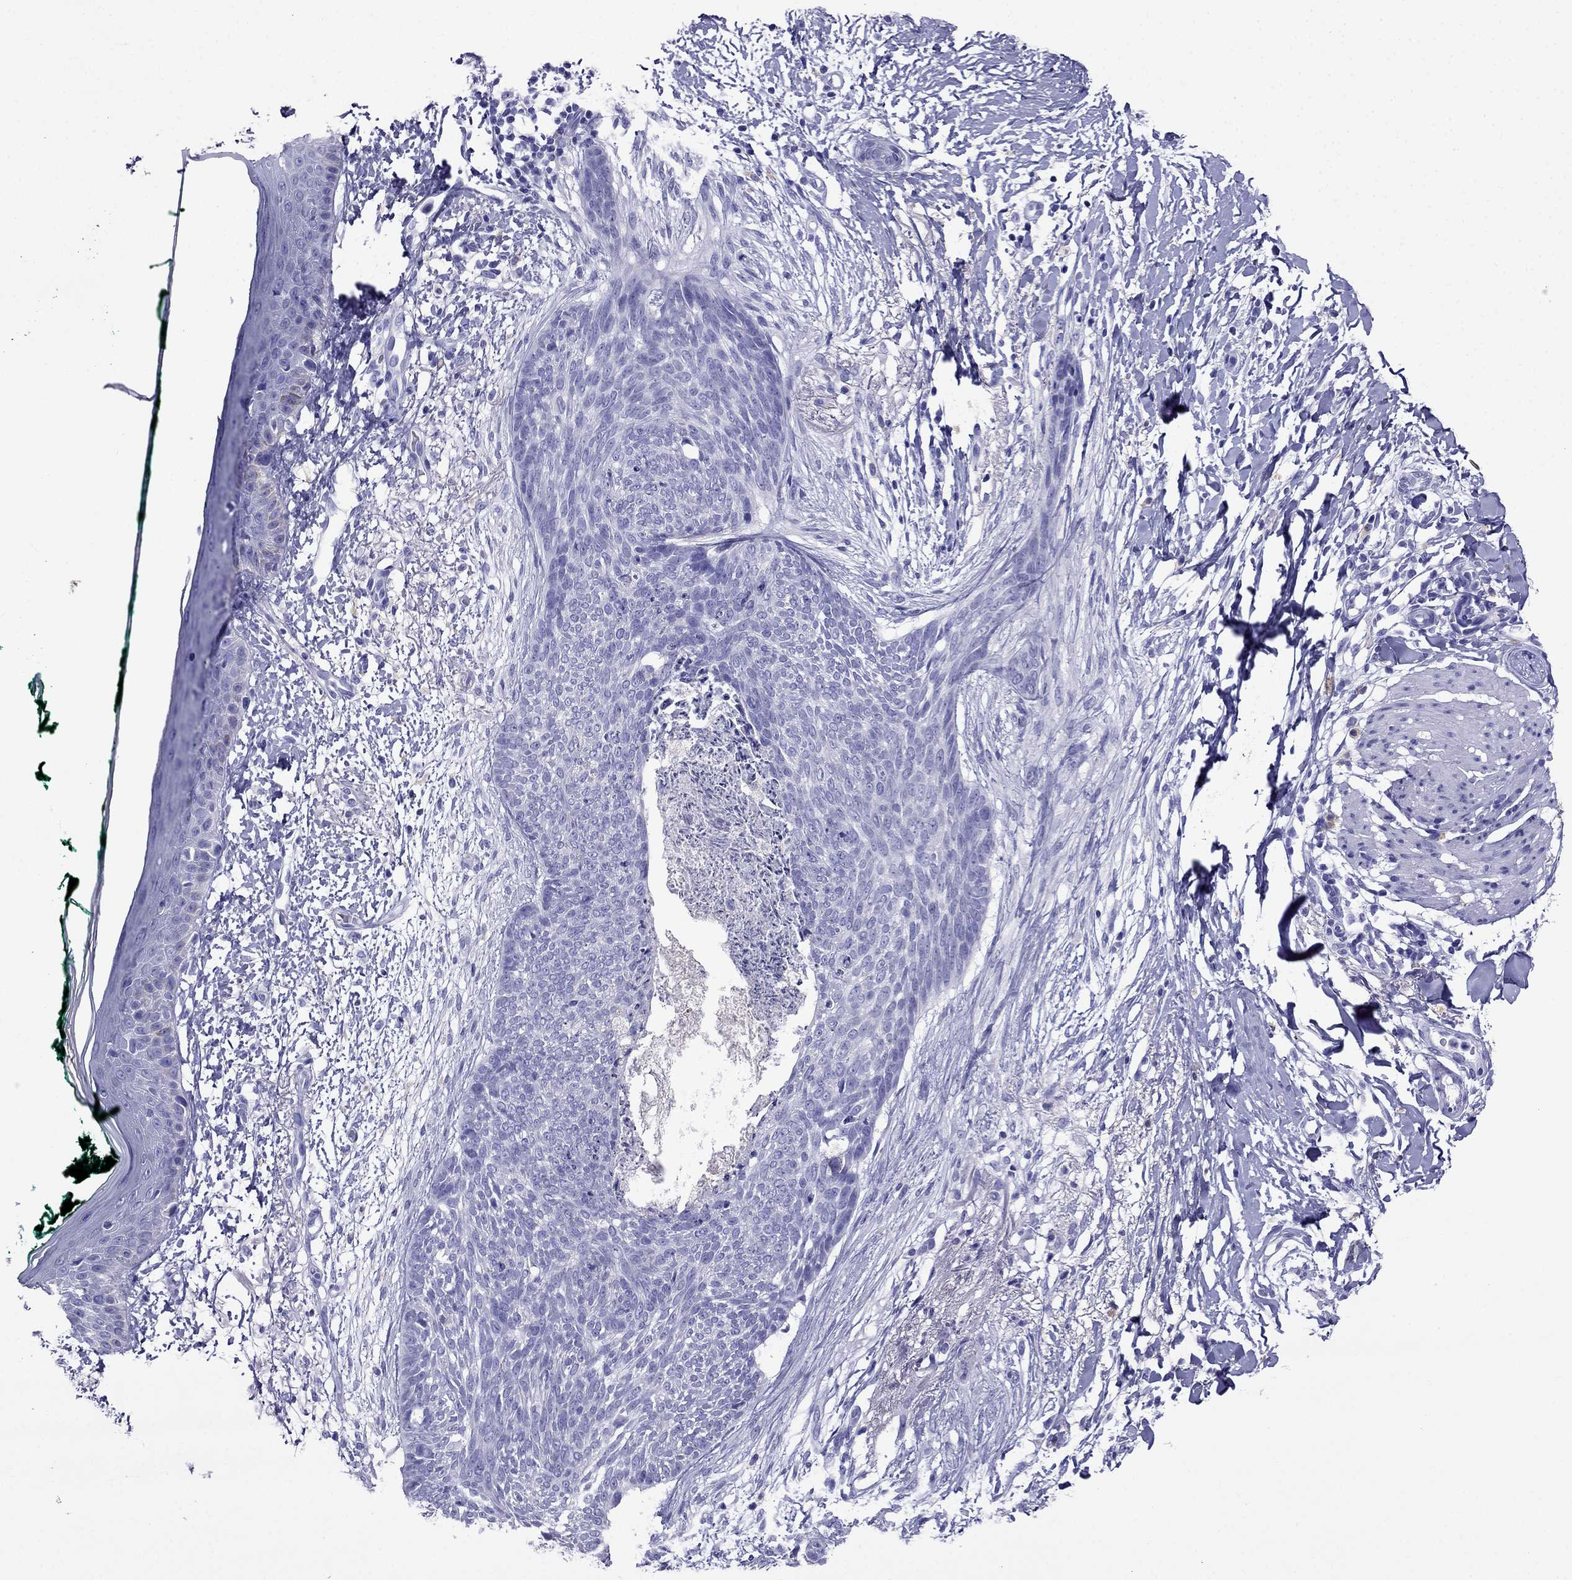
{"staining": {"intensity": "negative", "quantity": "none", "location": "none"}, "tissue": "skin cancer", "cell_type": "Tumor cells", "image_type": "cancer", "snomed": [{"axis": "morphology", "description": "Normal tissue, NOS"}, {"axis": "morphology", "description": "Basal cell carcinoma"}, {"axis": "topography", "description": "Skin"}], "caption": "The image shows no staining of tumor cells in skin basal cell carcinoma.", "gene": "ARR3", "patient": {"sex": "male", "age": 84}}